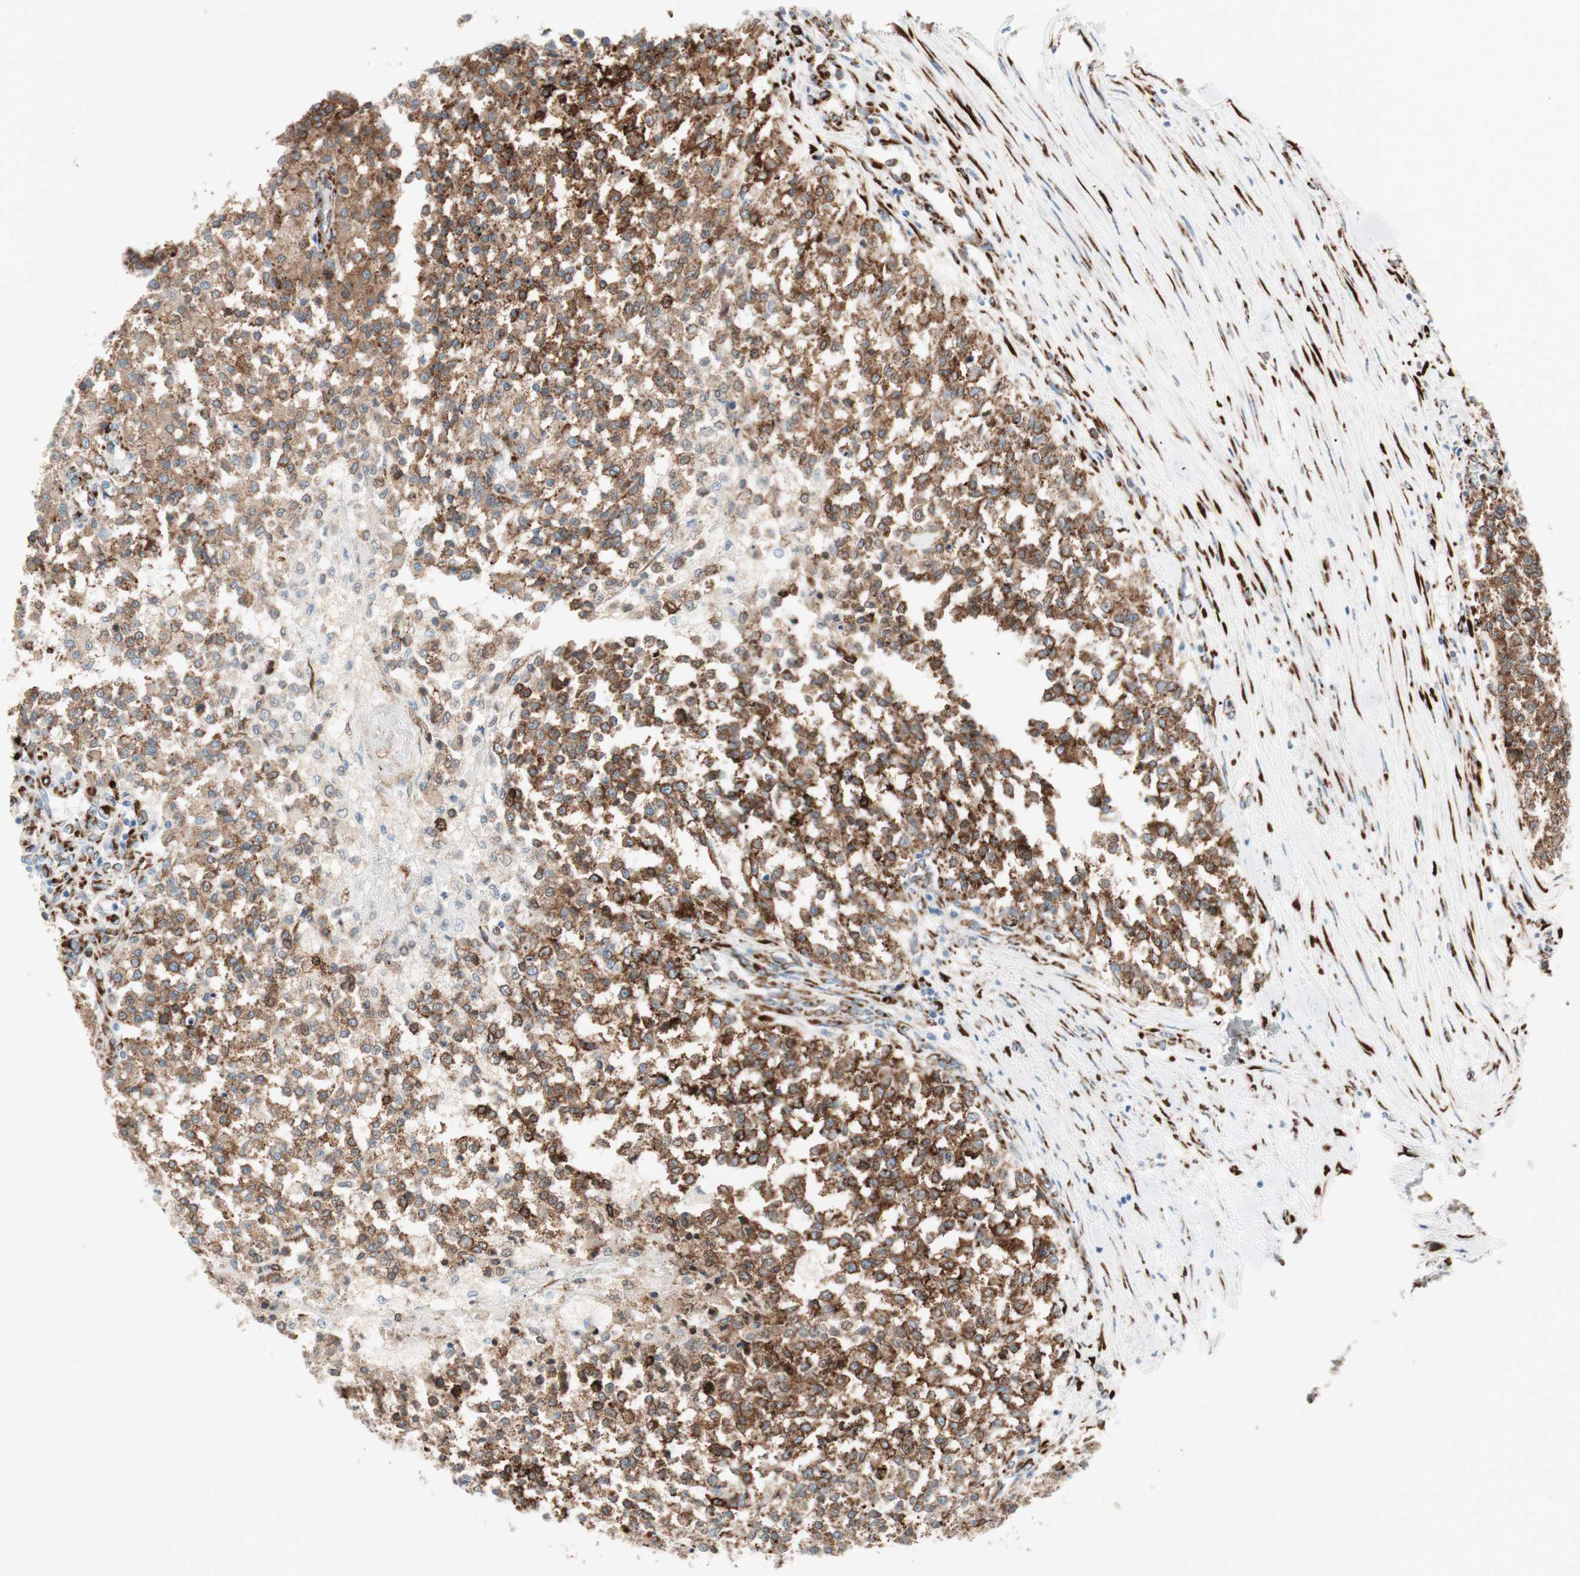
{"staining": {"intensity": "strong", "quantity": ">75%", "location": "cytoplasmic/membranous"}, "tissue": "testis cancer", "cell_type": "Tumor cells", "image_type": "cancer", "snomed": [{"axis": "morphology", "description": "Seminoma, NOS"}, {"axis": "topography", "description": "Testis"}], "caption": "This is a histology image of immunohistochemistry (IHC) staining of testis cancer (seminoma), which shows strong staining in the cytoplasmic/membranous of tumor cells.", "gene": "P4HTM", "patient": {"sex": "male", "age": 59}}